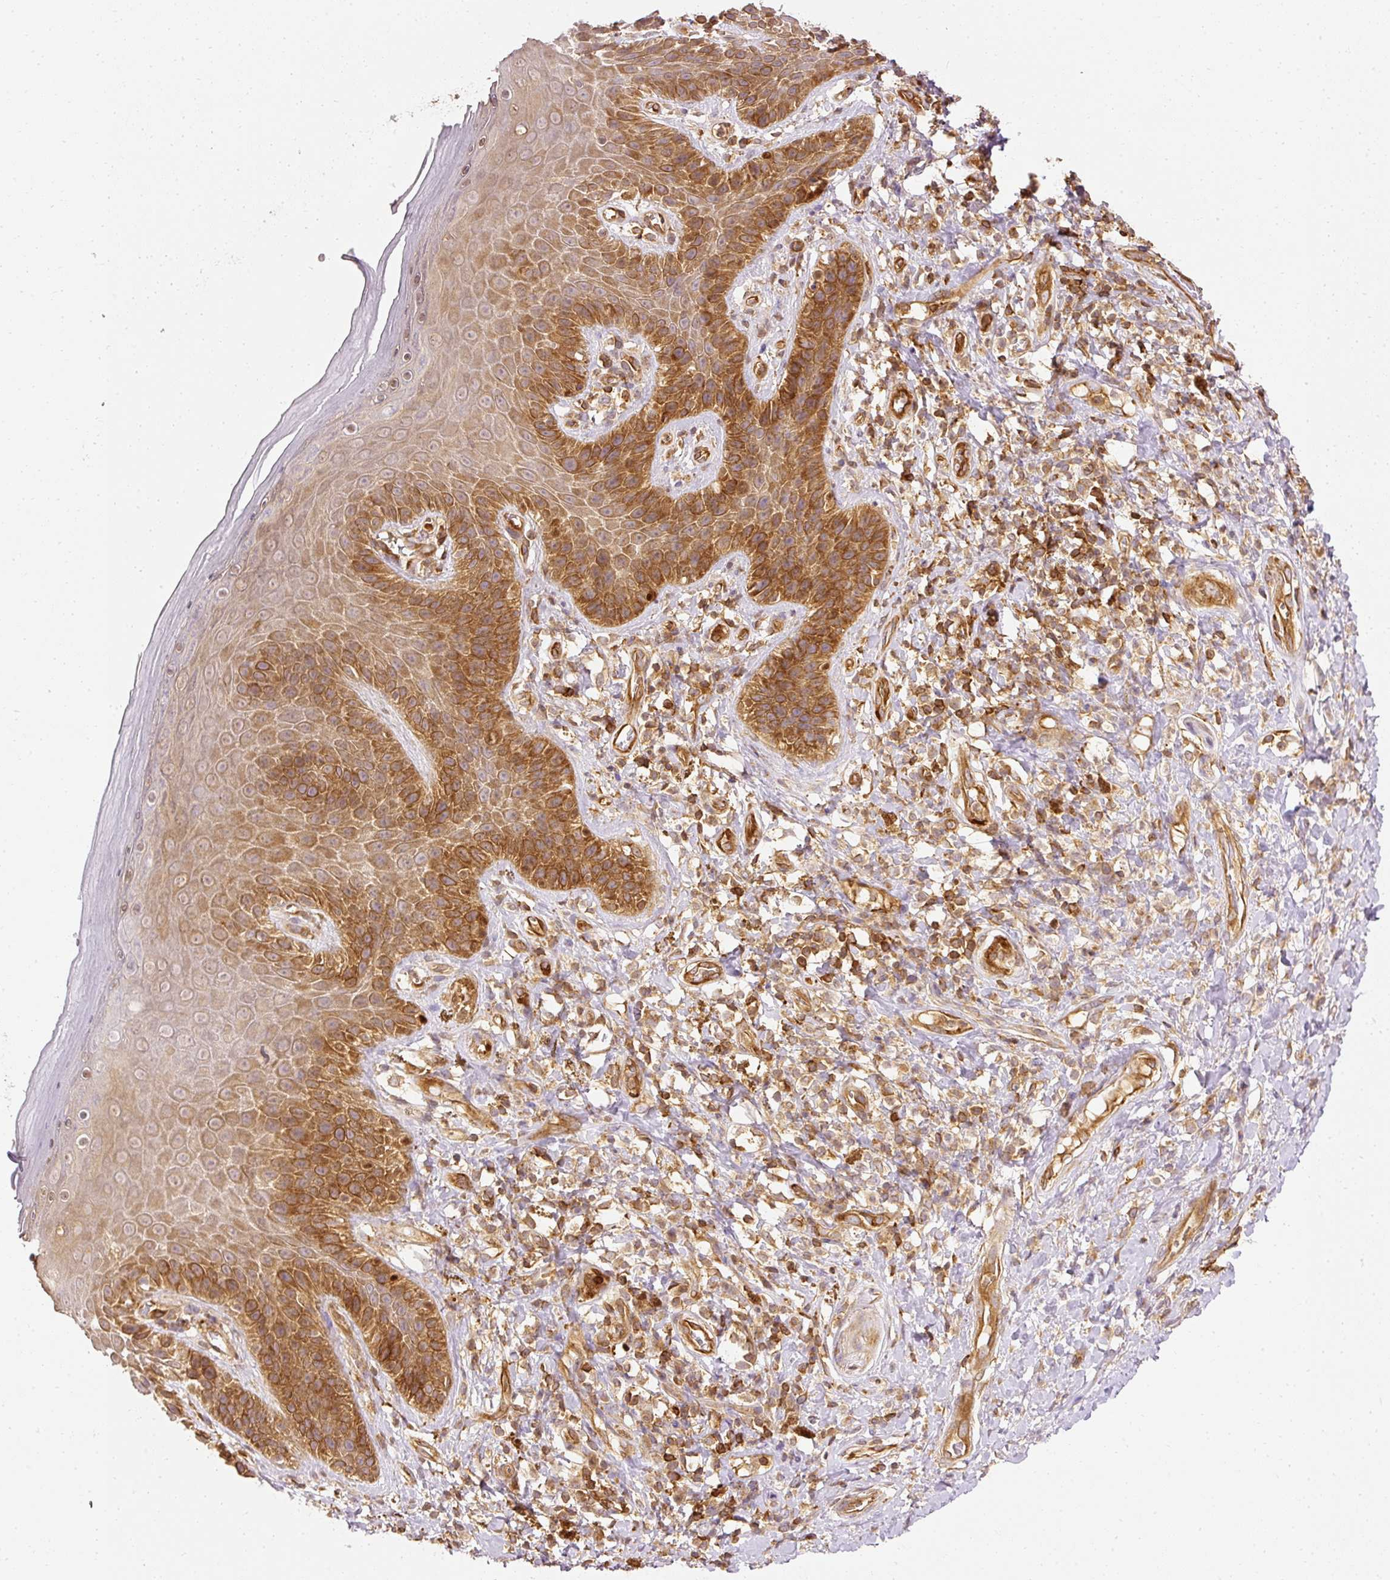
{"staining": {"intensity": "strong", "quantity": "25%-75%", "location": "cytoplasmic/membranous"}, "tissue": "skin", "cell_type": "Epidermal cells", "image_type": "normal", "snomed": [{"axis": "morphology", "description": "Normal tissue, NOS"}, {"axis": "topography", "description": "Anal"}, {"axis": "topography", "description": "Peripheral nerve tissue"}], "caption": "High-power microscopy captured an immunohistochemistry micrograph of benign skin, revealing strong cytoplasmic/membranous staining in approximately 25%-75% of epidermal cells. The protein of interest is stained brown, and the nuclei are stained in blue (DAB IHC with brightfield microscopy, high magnification).", "gene": "ARMH3", "patient": {"sex": "male", "age": 53}}